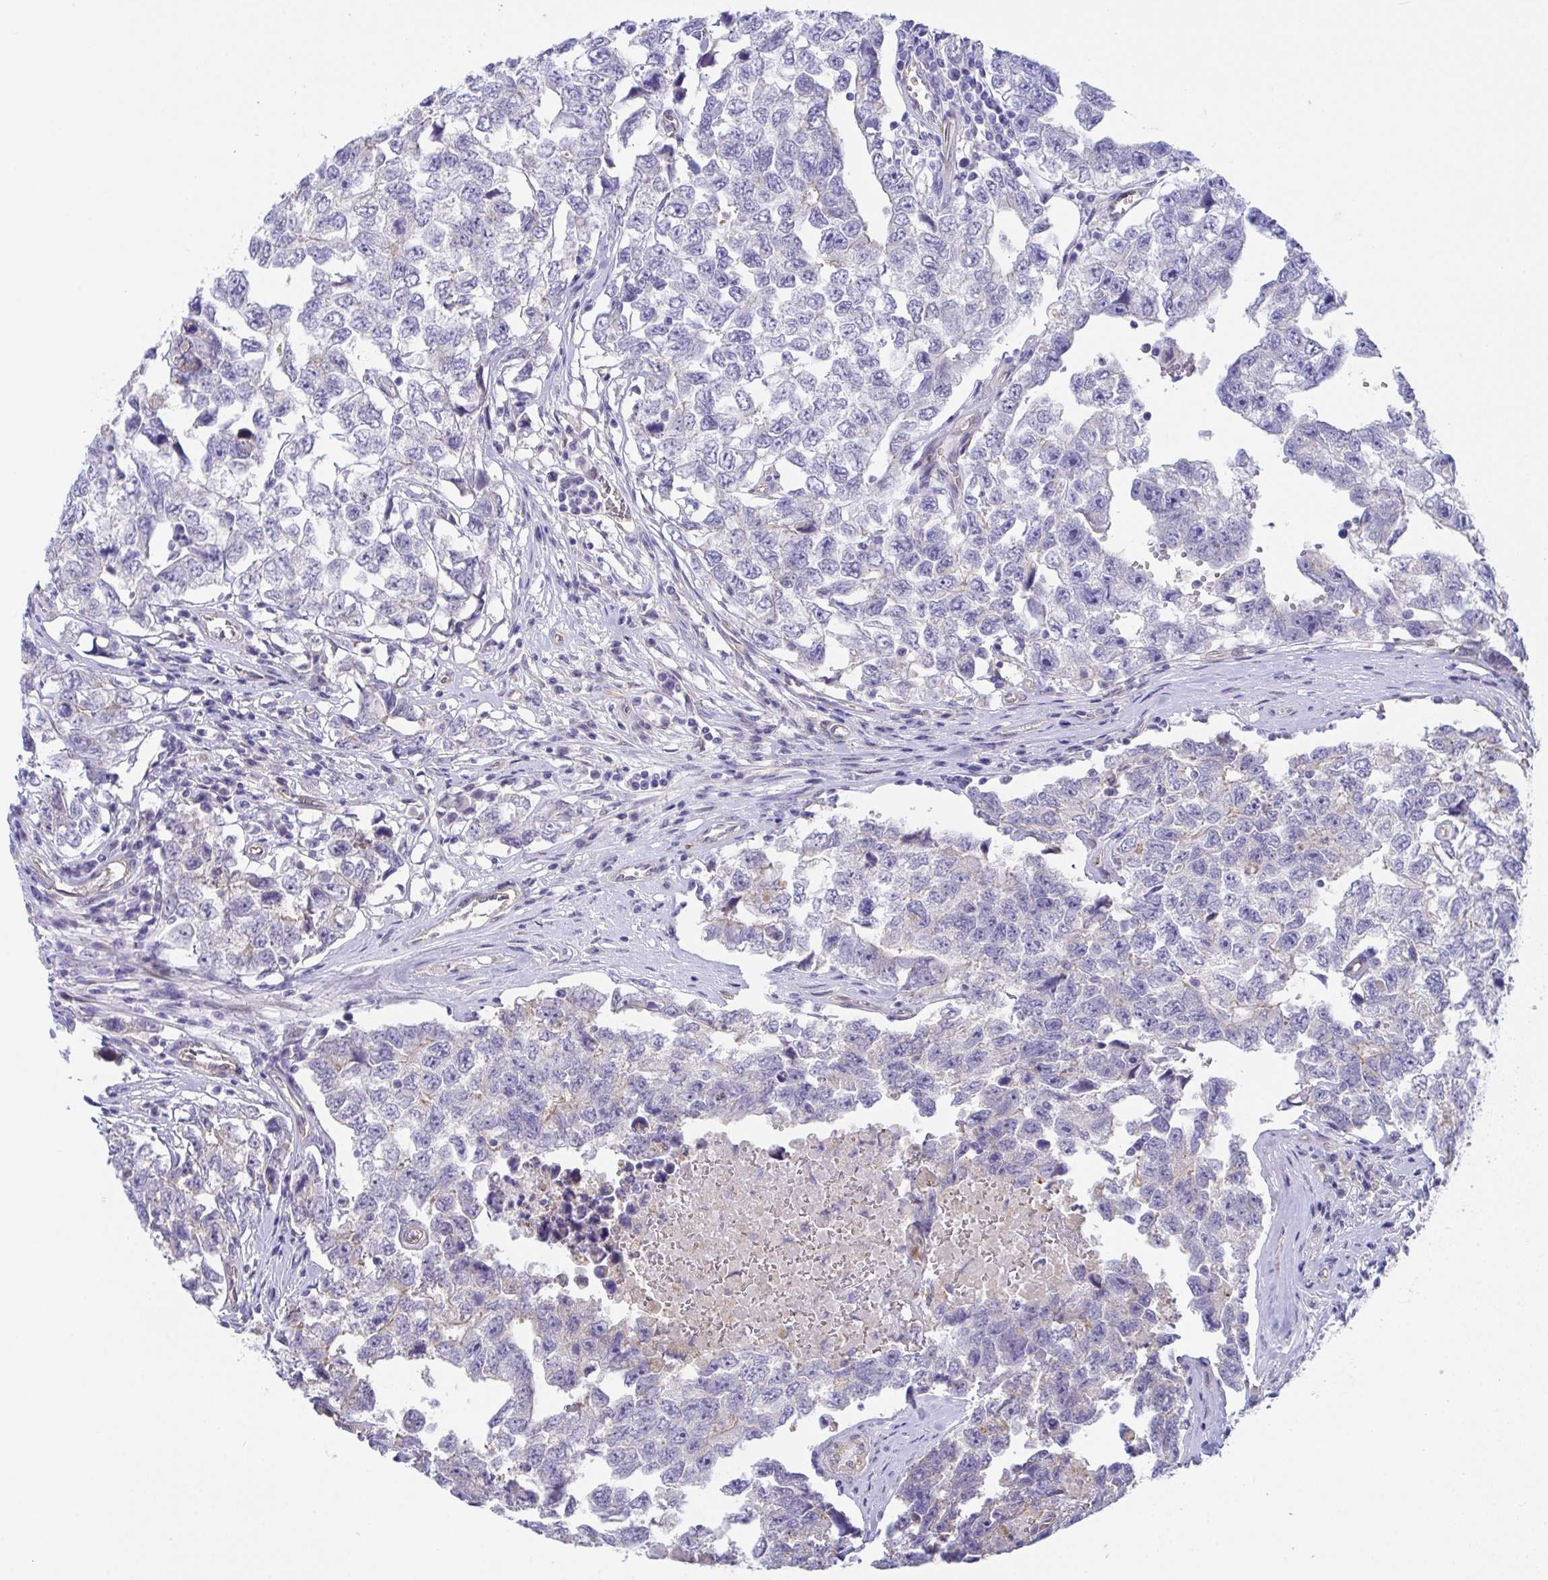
{"staining": {"intensity": "negative", "quantity": "none", "location": "none"}, "tissue": "testis cancer", "cell_type": "Tumor cells", "image_type": "cancer", "snomed": [{"axis": "morphology", "description": "Carcinoma, Embryonal, NOS"}, {"axis": "topography", "description": "Testis"}], "caption": "High power microscopy photomicrograph of an immunohistochemistry photomicrograph of testis cancer, revealing no significant staining in tumor cells. The staining is performed using DAB brown chromogen with nuclei counter-stained in using hematoxylin.", "gene": "RHOXF1", "patient": {"sex": "male", "age": 22}}